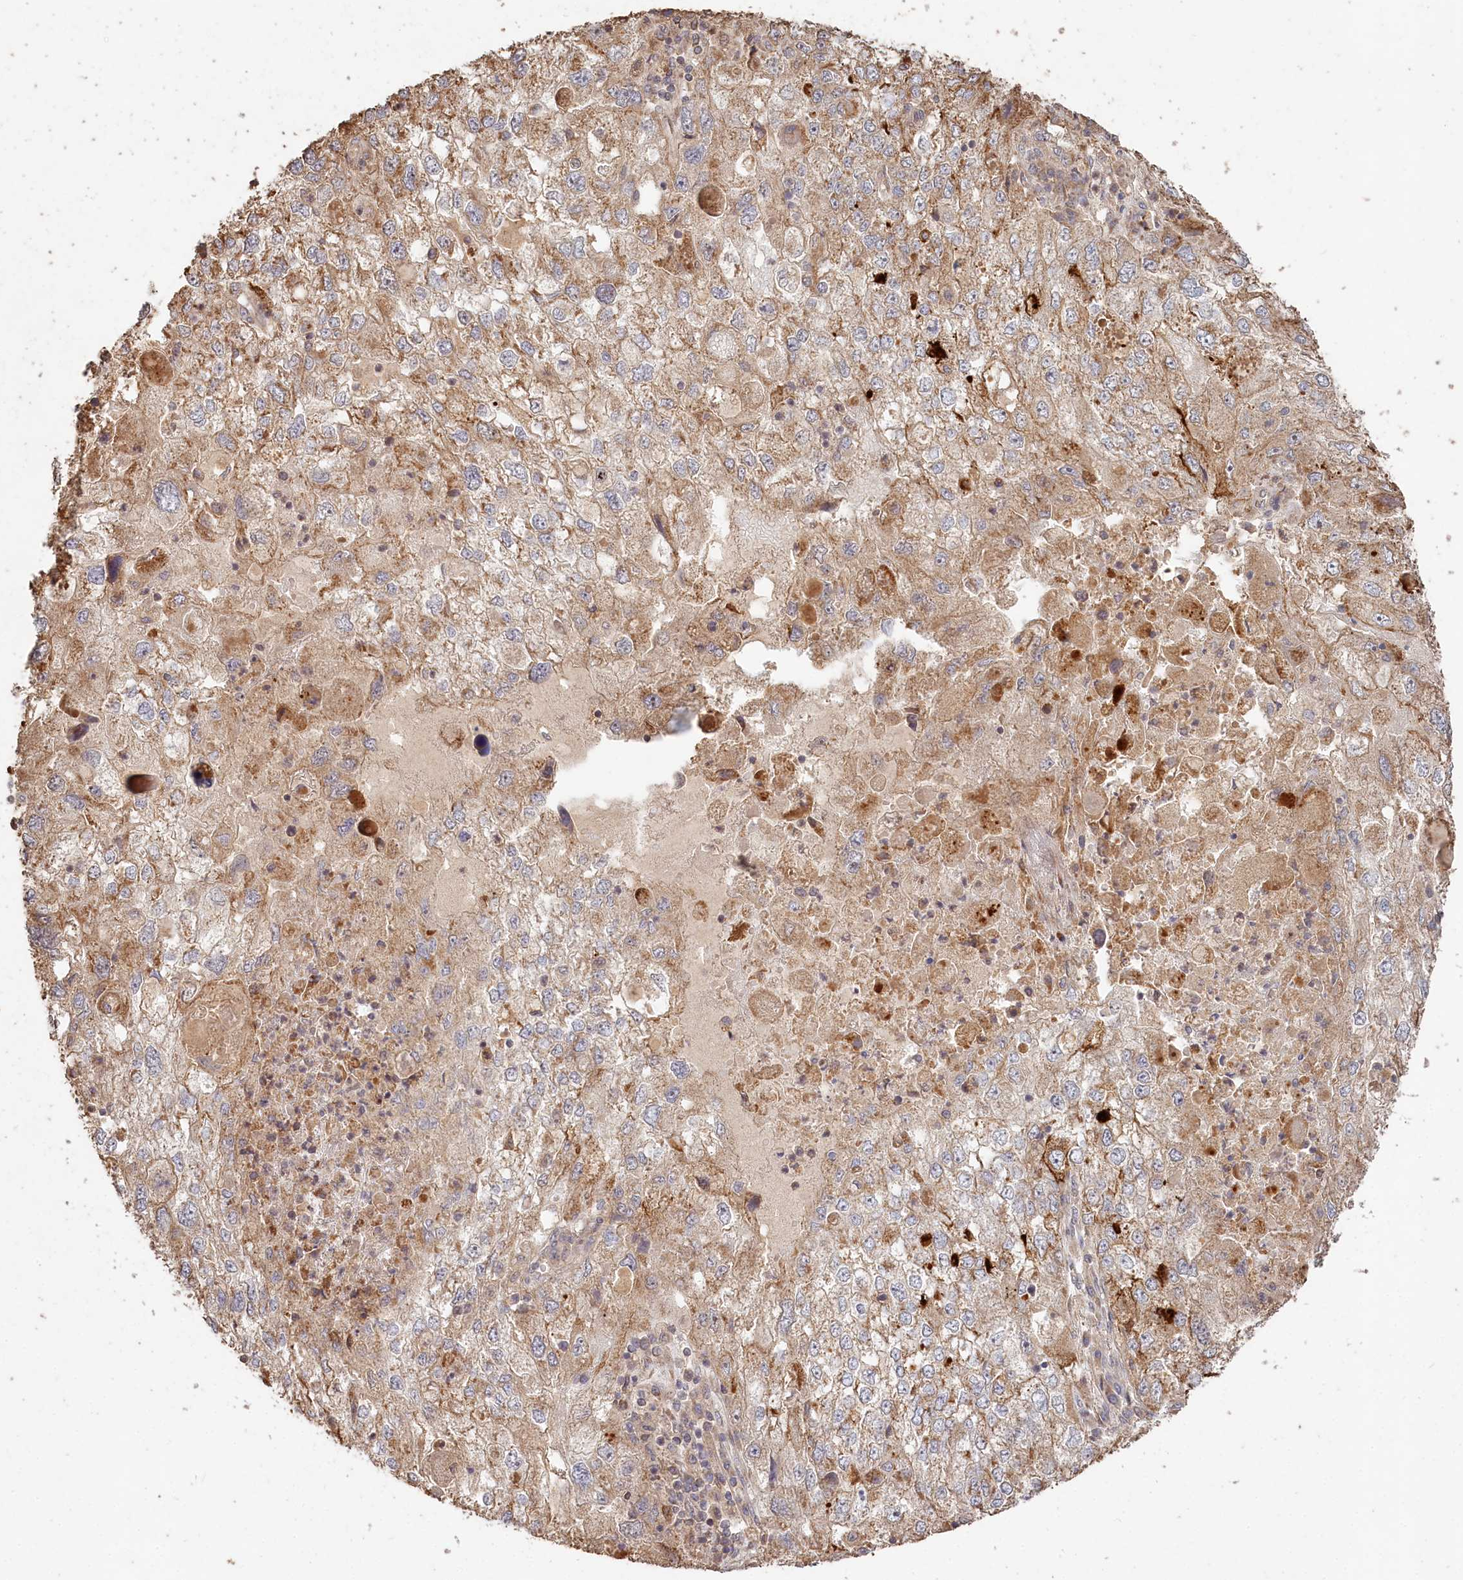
{"staining": {"intensity": "weak", "quantity": ">75%", "location": "cytoplasmic/membranous"}, "tissue": "endometrial cancer", "cell_type": "Tumor cells", "image_type": "cancer", "snomed": [{"axis": "morphology", "description": "Adenocarcinoma, NOS"}, {"axis": "topography", "description": "Endometrium"}], "caption": "Adenocarcinoma (endometrial) tissue demonstrates weak cytoplasmic/membranous expression in approximately >75% of tumor cells The protein is shown in brown color, while the nuclei are stained blue.", "gene": "HAL", "patient": {"sex": "female", "age": 49}}